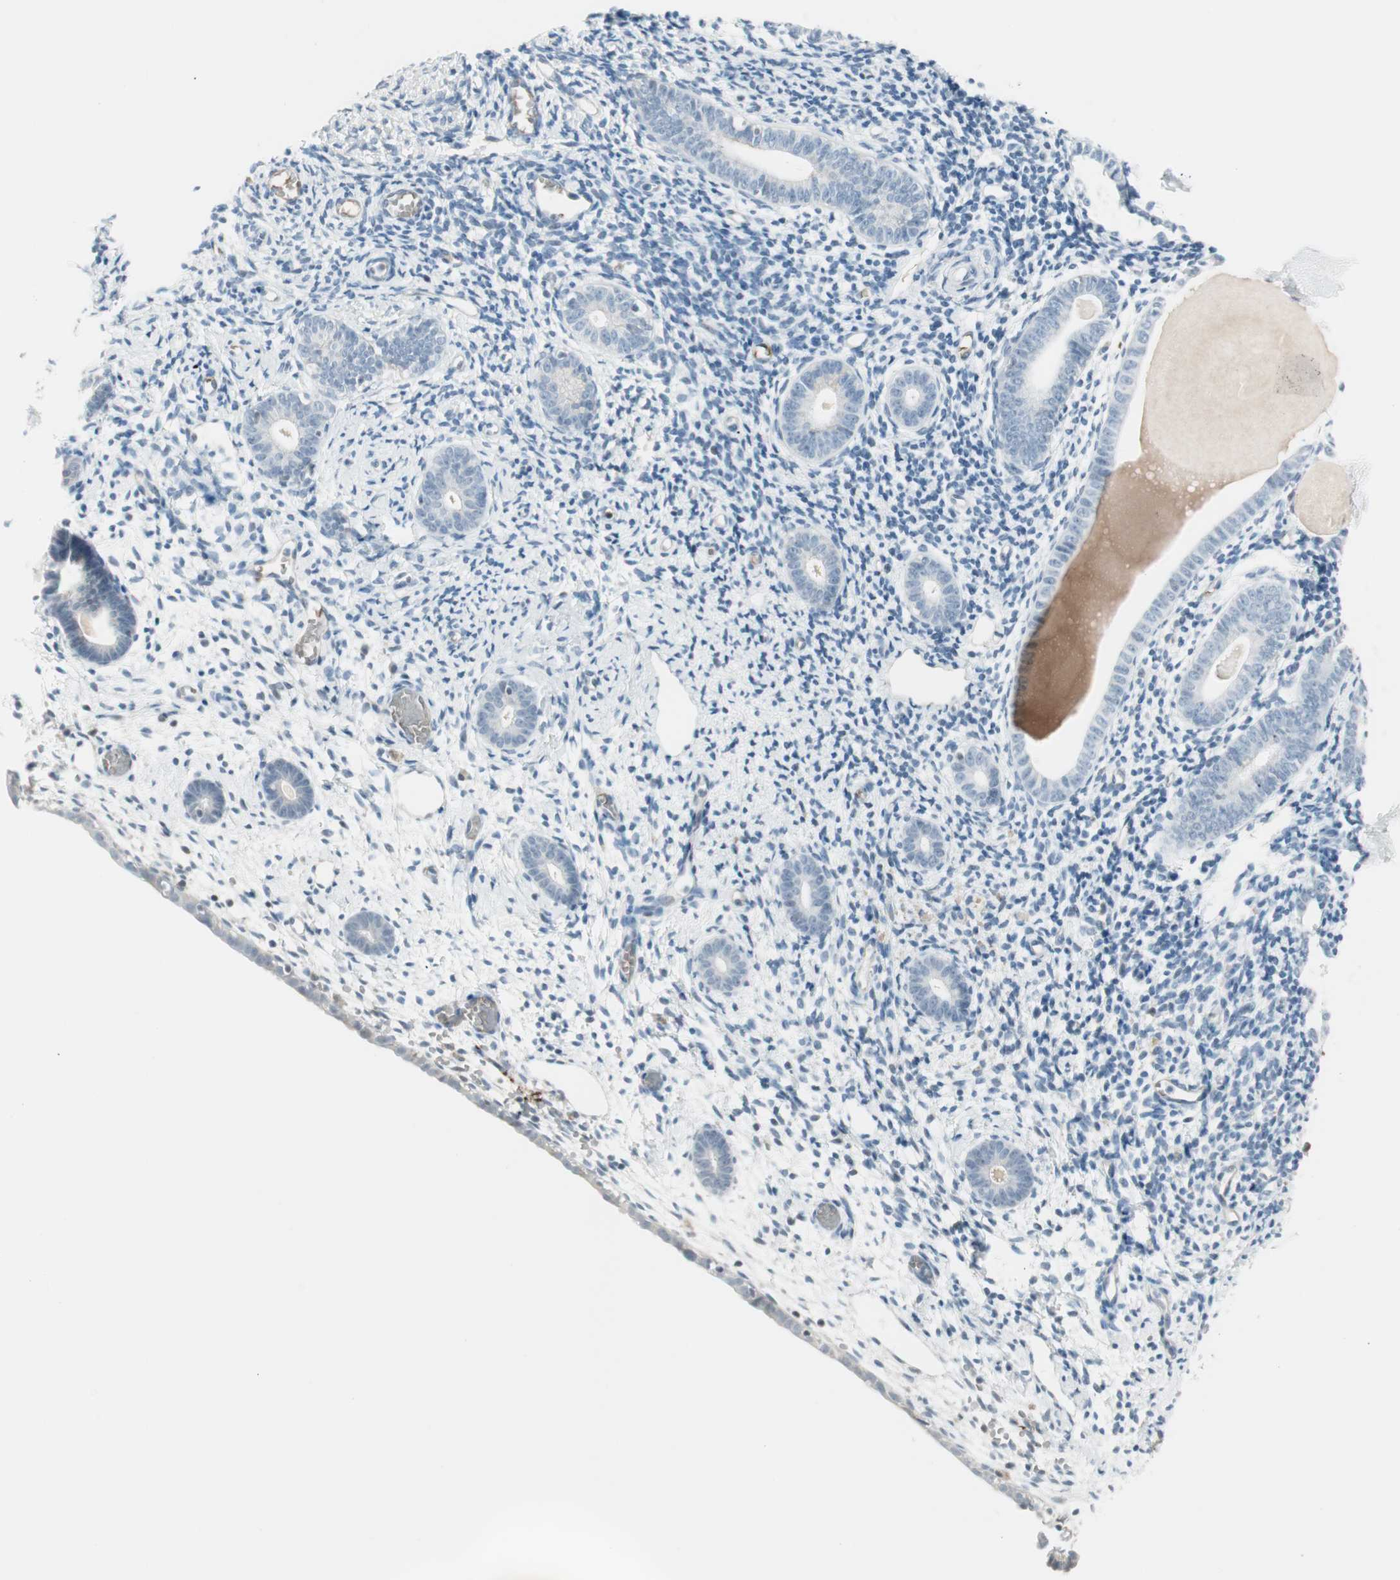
{"staining": {"intensity": "negative", "quantity": "none", "location": "none"}, "tissue": "endometrium", "cell_type": "Cells in endometrial stroma", "image_type": "normal", "snomed": [{"axis": "morphology", "description": "Normal tissue, NOS"}, {"axis": "topography", "description": "Endometrium"}], "caption": "Image shows no significant protein staining in cells in endometrial stroma of benign endometrium.", "gene": "MAP4K1", "patient": {"sex": "female", "age": 71}}